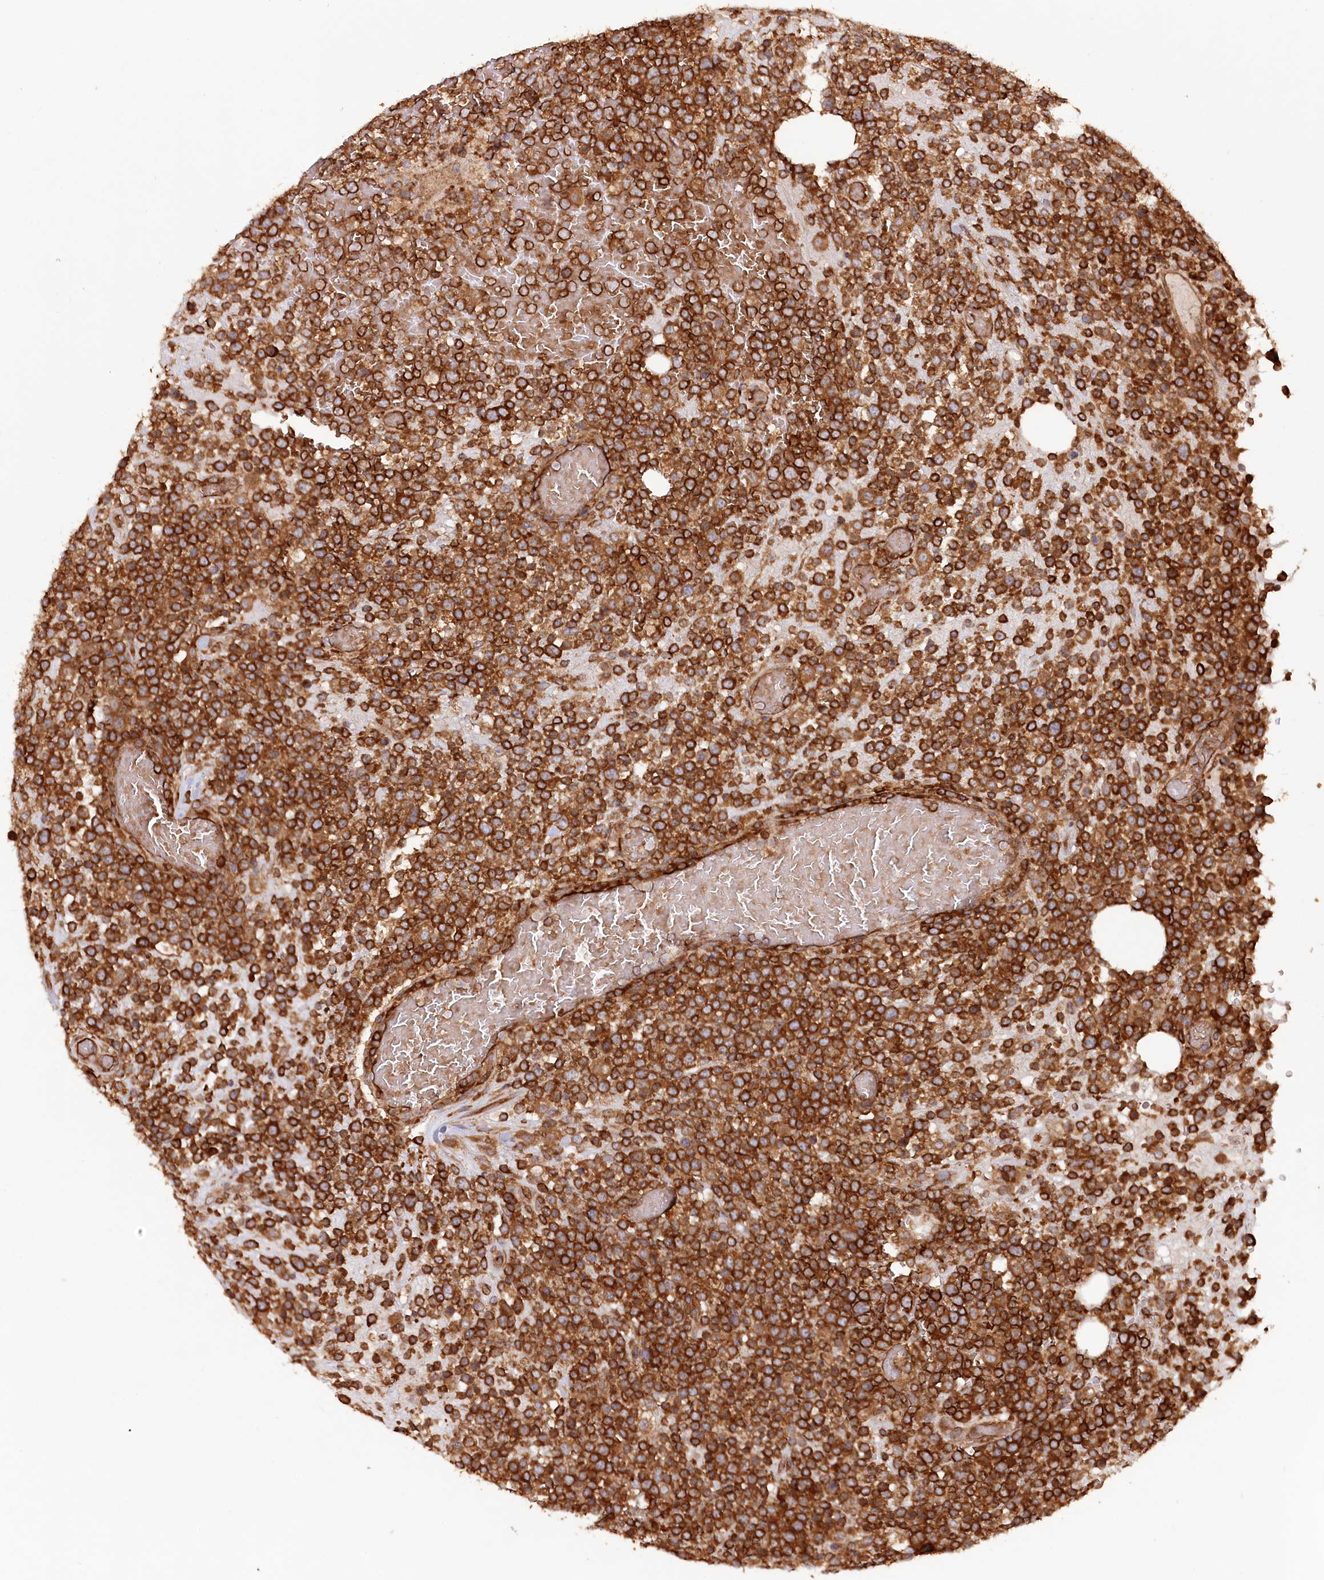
{"staining": {"intensity": "strong", "quantity": ">75%", "location": "cytoplasmic/membranous"}, "tissue": "lymphoma", "cell_type": "Tumor cells", "image_type": "cancer", "snomed": [{"axis": "morphology", "description": "Malignant lymphoma, non-Hodgkin's type, High grade"}, {"axis": "topography", "description": "Colon"}], "caption": "There is high levels of strong cytoplasmic/membranous positivity in tumor cells of malignant lymphoma, non-Hodgkin's type (high-grade), as demonstrated by immunohistochemical staining (brown color).", "gene": "PAIP2", "patient": {"sex": "female", "age": 53}}